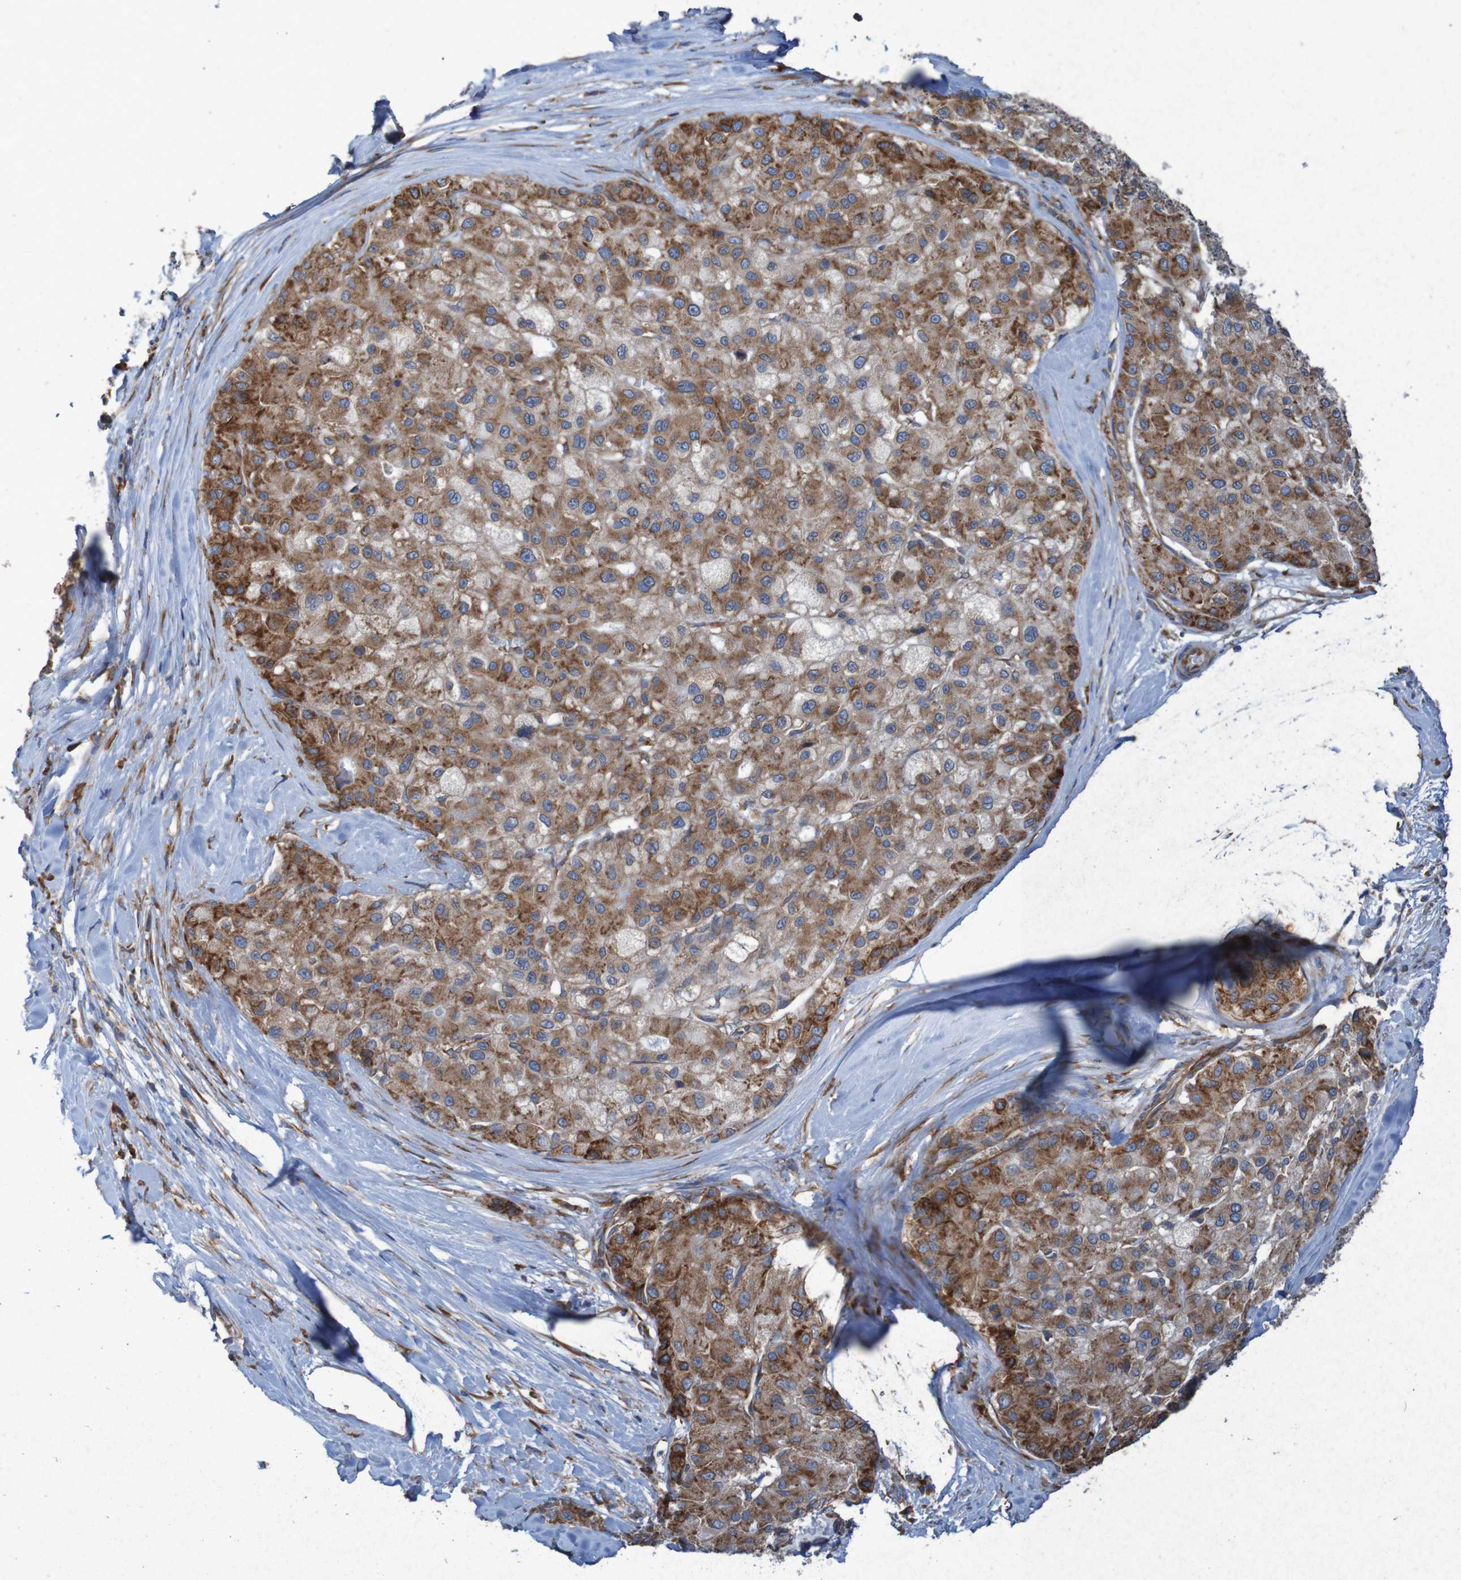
{"staining": {"intensity": "moderate", "quantity": ">75%", "location": "cytoplasmic/membranous"}, "tissue": "liver cancer", "cell_type": "Tumor cells", "image_type": "cancer", "snomed": [{"axis": "morphology", "description": "Carcinoma, Hepatocellular, NOS"}, {"axis": "topography", "description": "Liver"}], "caption": "Immunohistochemical staining of human liver hepatocellular carcinoma reveals medium levels of moderate cytoplasmic/membranous expression in approximately >75% of tumor cells.", "gene": "RPL10", "patient": {"sex": "male", "age": 80}}